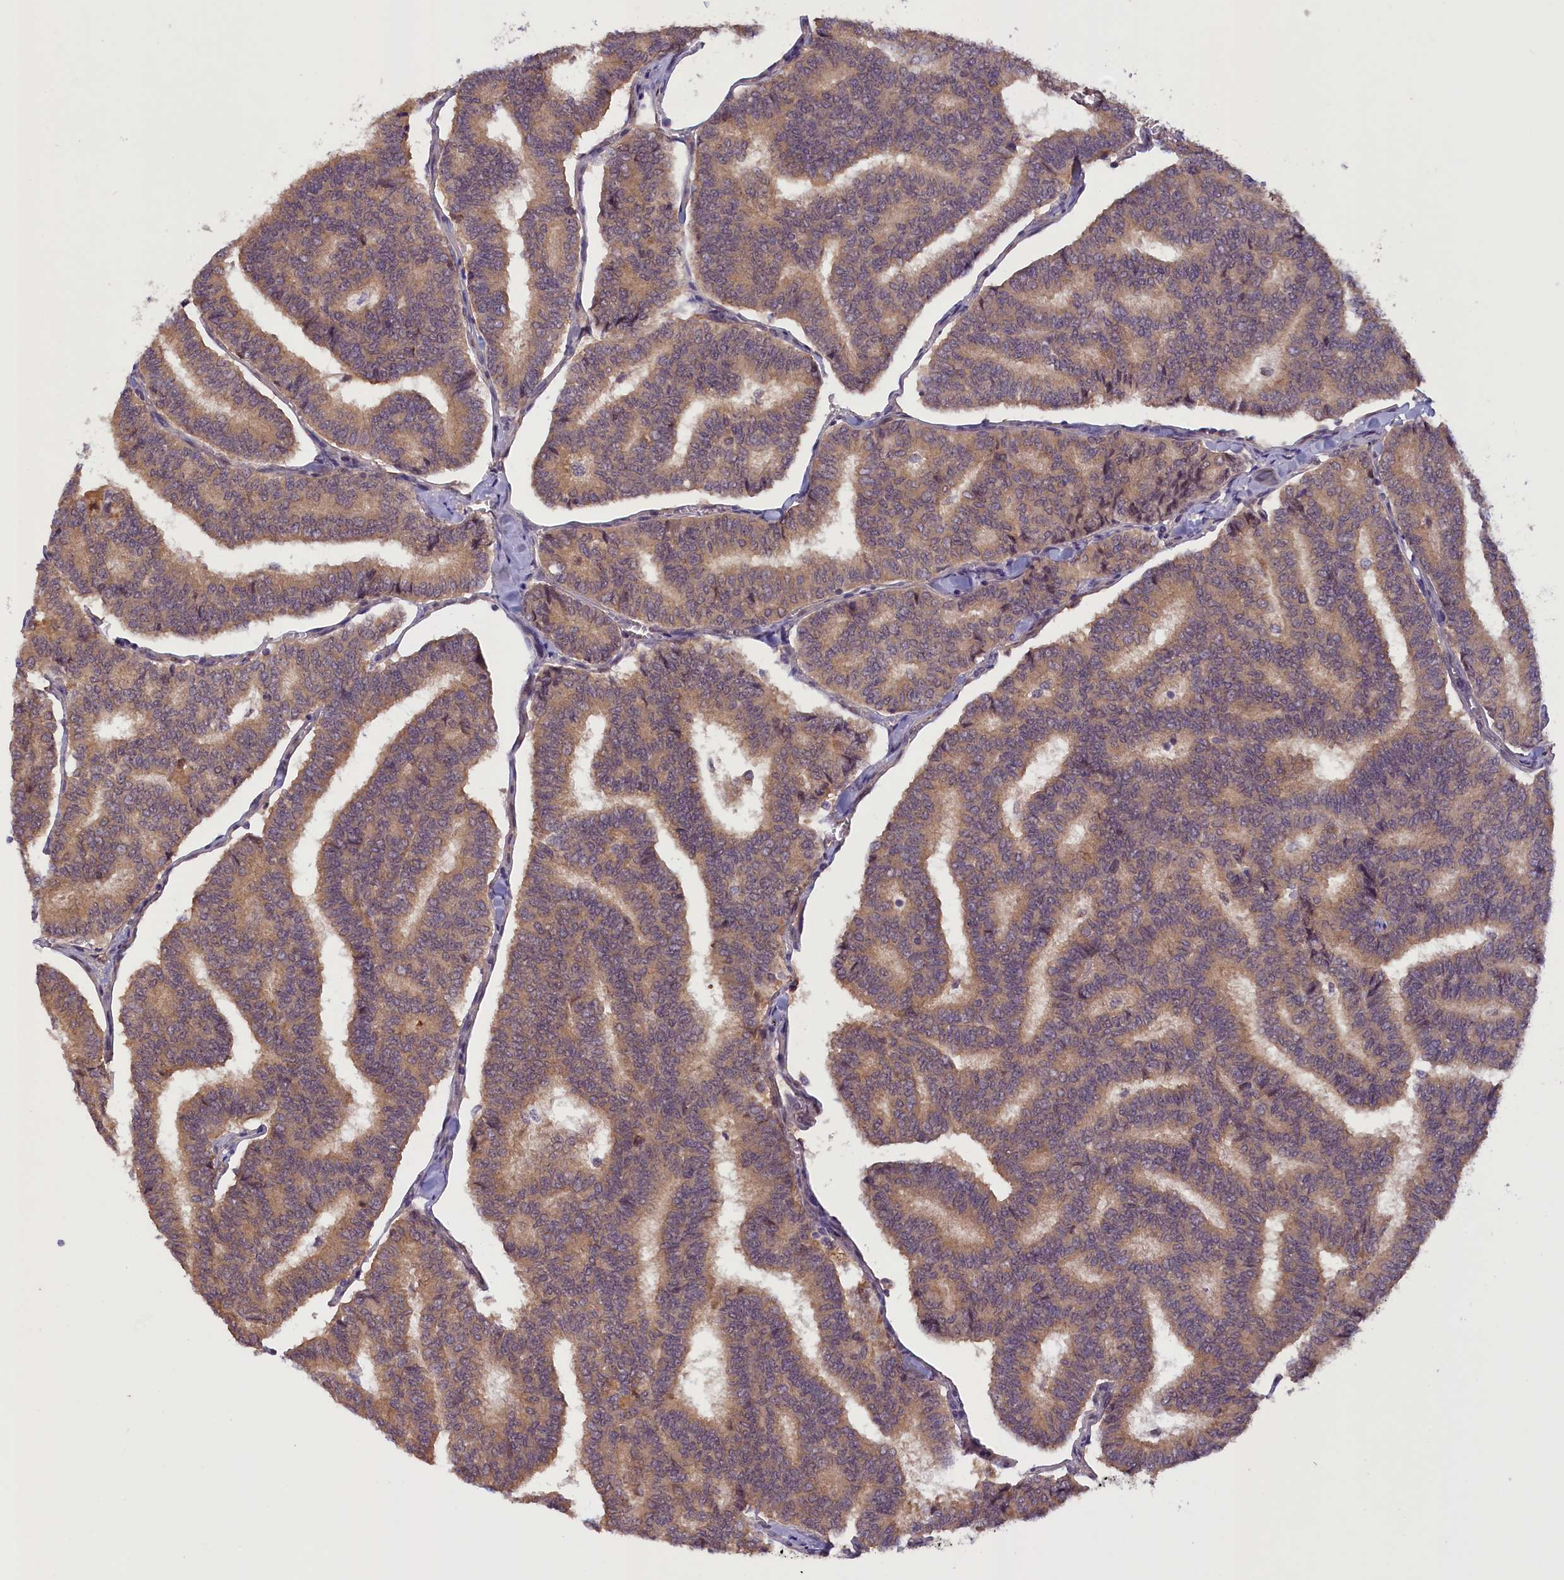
{"staining": {"intensity": "moderate", "quantity": ">75%", "location": "cytoplasmic/membranous"}, "tissue": "thyroid cancer", "cell_type": "Tumor cells", "image_type": "cancer", "snomed": [{"axis": "morphology", "description": "Papillary adenocarcinoma, NOS"}, {"axis": "topography", "description": "Thyroid gland"}], "caption": "Thyroid cancer (papillary adenocarcinoma) tissue shows moderate cytoplasmic/membranous positivity in approximately >75% of tumor cells", "gene": "CCDC9B", "patient": {"sex": "female", "age": 35}}